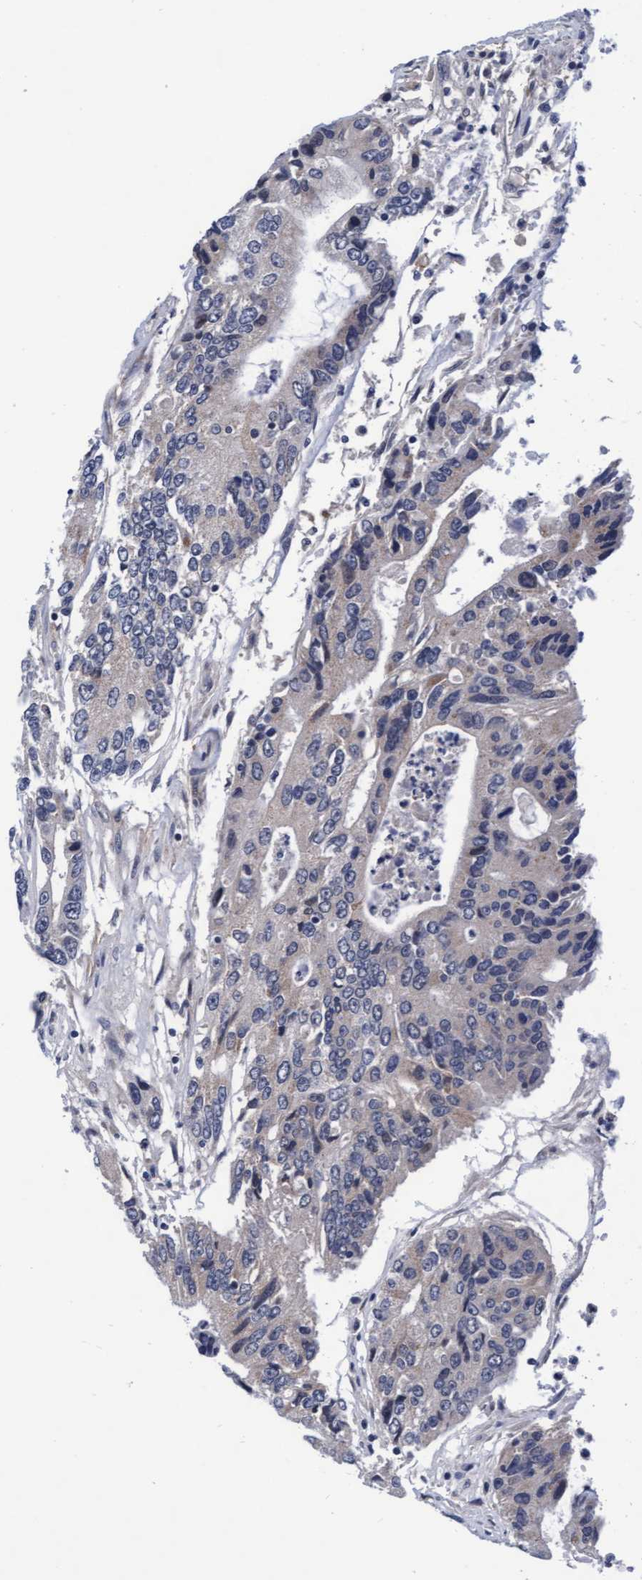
{"staining": {"intensity": "negative", "quantity": "none", "location": "none"}, "tissue": "colorectal cancer", "cell_type": "Tumor cells", "image_type": "cancer", "snomed": [{"axis": "morphology", "description": "Adenocarcinoma, NOS"}, {"axis": "topography", "description": "Colon"}], "caption": "The IHC photomicrograph has no significant staining in tumor cells of adenocarcinoma (colorectal) tissue. (Brightfield microscopy of DAB (3,3'-diaminobenzidine) IHC at high magnification).", "gene": "EFCAB13", "patient": {"sex": "female", "age": 77}}